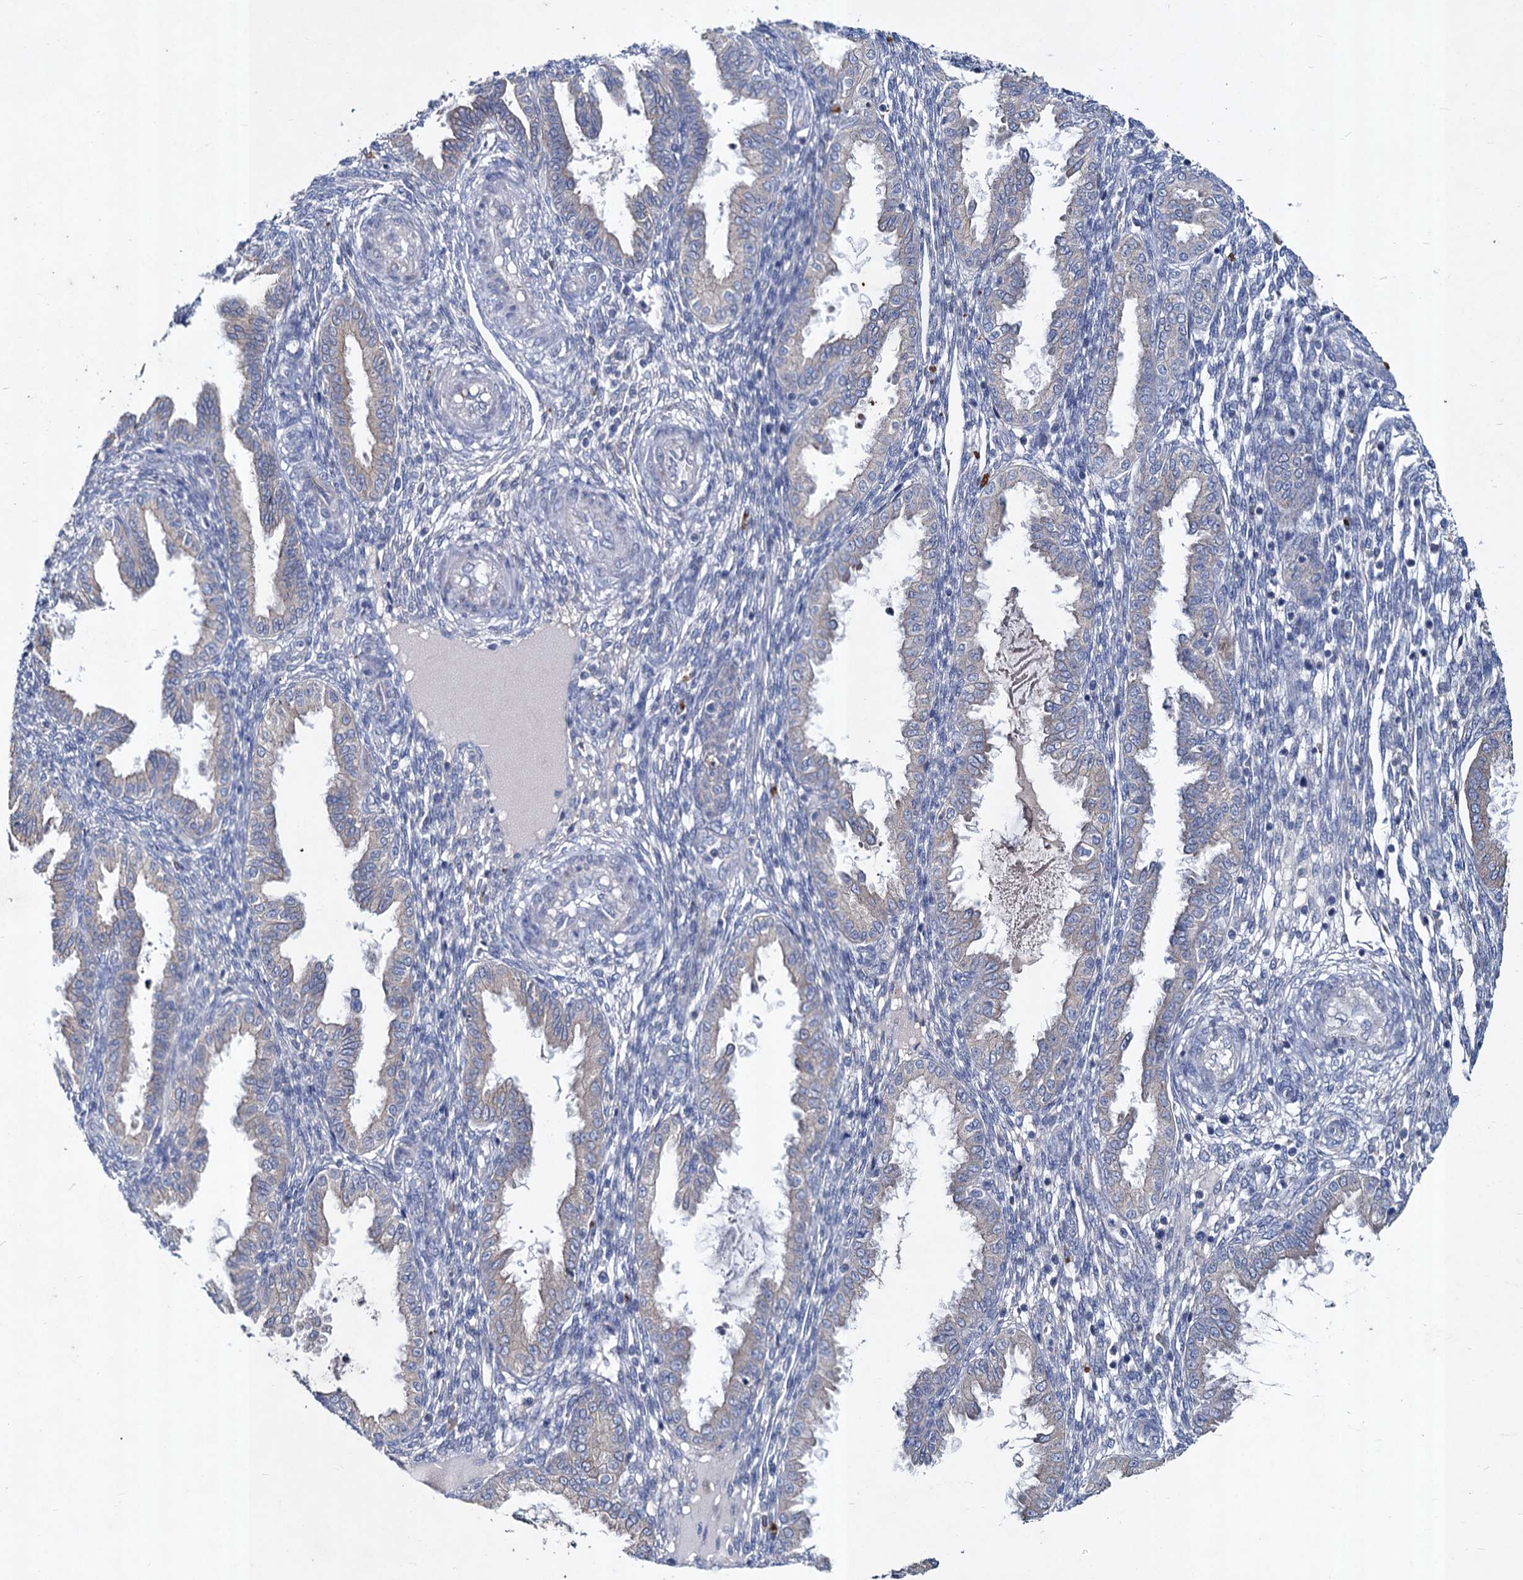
{"staining": {"intensity": "negative", "quantity": "none", "location": "none"}, "tissue": "endometrium", "cell_type": "Cells in endometrial stroma", "image_type": "normal", "snomed": [{"axis": "morphology", "description": "Normal tissue, NOS"}, {"axis": "topography", "description": "Endometrium"}], "caption": "DAB (3,3'-diaminobenzidine) immunohistochemical staining of benign human endometrium reveals no significant positivity in cells in endometrial stroma.", "gene": "TMX2", "patient": {"sex": "female", "age": 33}}